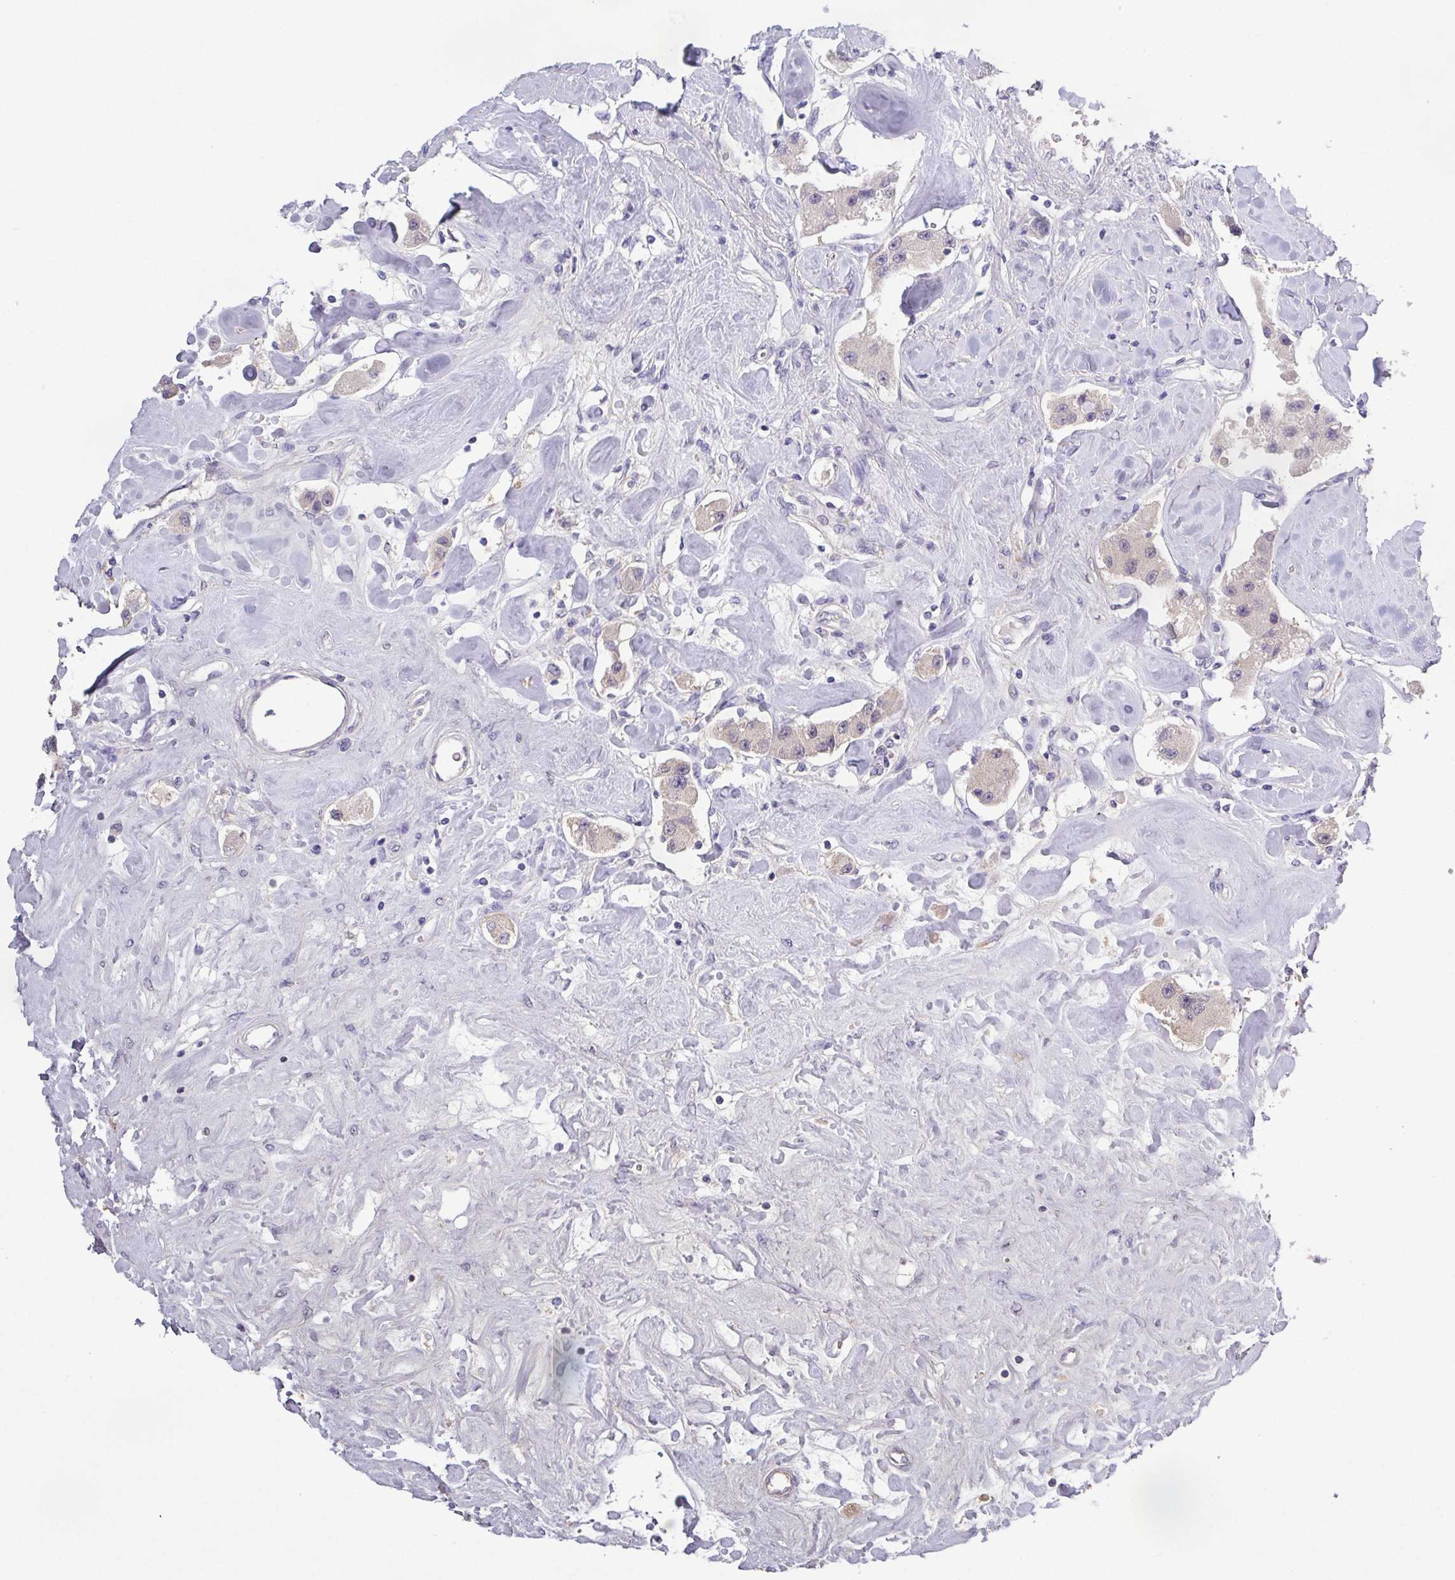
{"staining": {"intensity": "weak", "quantity": "<25%", "location": "cytoplasmic/membranous"}, "tissue": "carcinoid", "cell_type": "Tumor cells", "image_type": "cancer", "snomed": [{"axis": "morphology", "description": "Carcinoid, malignant, NOS"}, {"axis": "topography", "description": "Pancreas"}], "caption": "This micrograph is of malignant carcinoid stained with IHC to label a protein in brown with the nuclei are counter-stained blue. There is no staining in tumor cells.", "gene": "ISLR", "patient": {"sex": "male", "age": 41}}